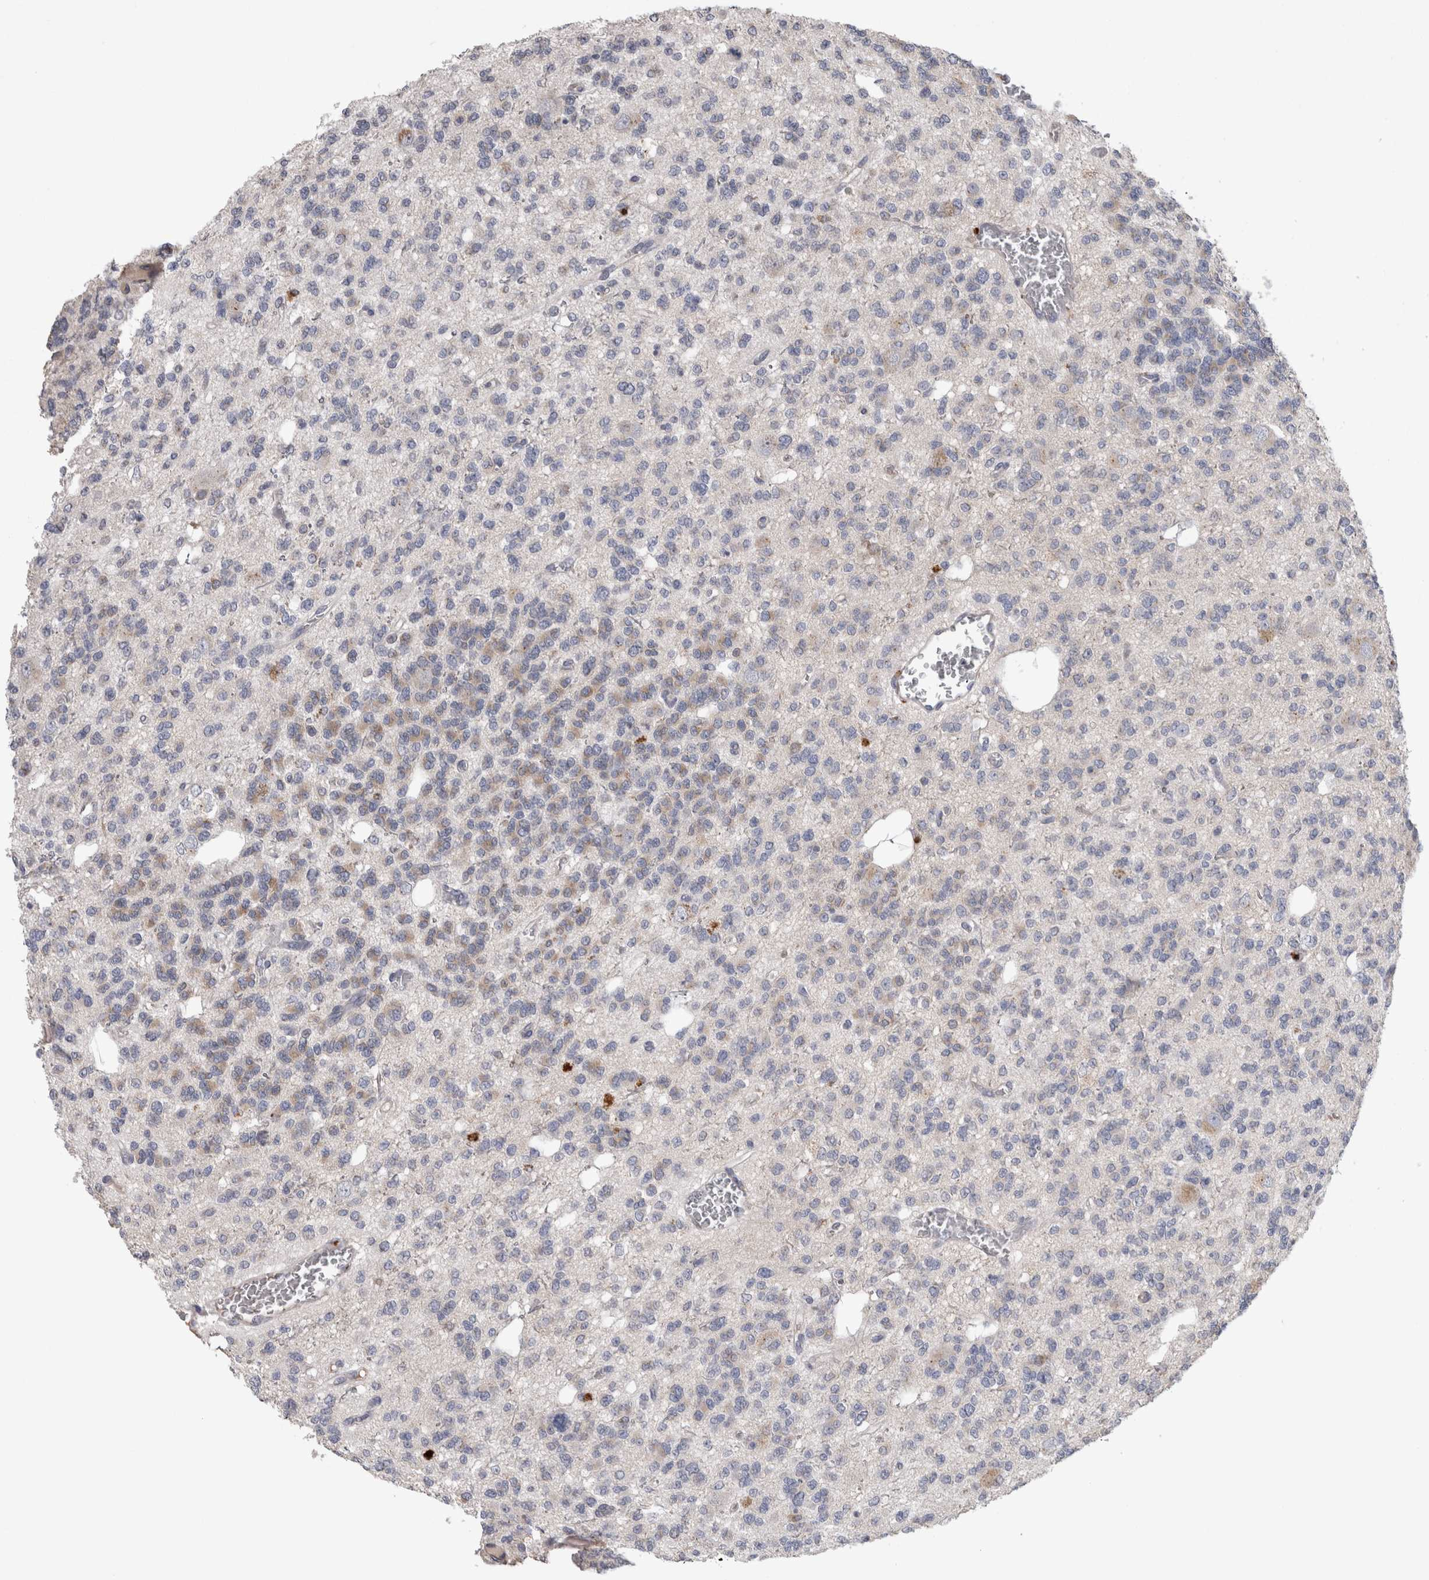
{"staining": {"intensity": "negative", "quantity": "none", "location": "none"}, "tissue": "glioma", "cell_type": "Tumor cells", "image_type": "cancer", "snomed": [{"axis": "morphology", "description": "Glioma, malignant, Low grade"}, {"axis": "topography", "description": "Brain"}], "caption": "Immunohistochemical staining of human glioma reveals no significant expression in tumor cells.", "gene": "STC1", "patient": {"sex": "male", "age": 38}}